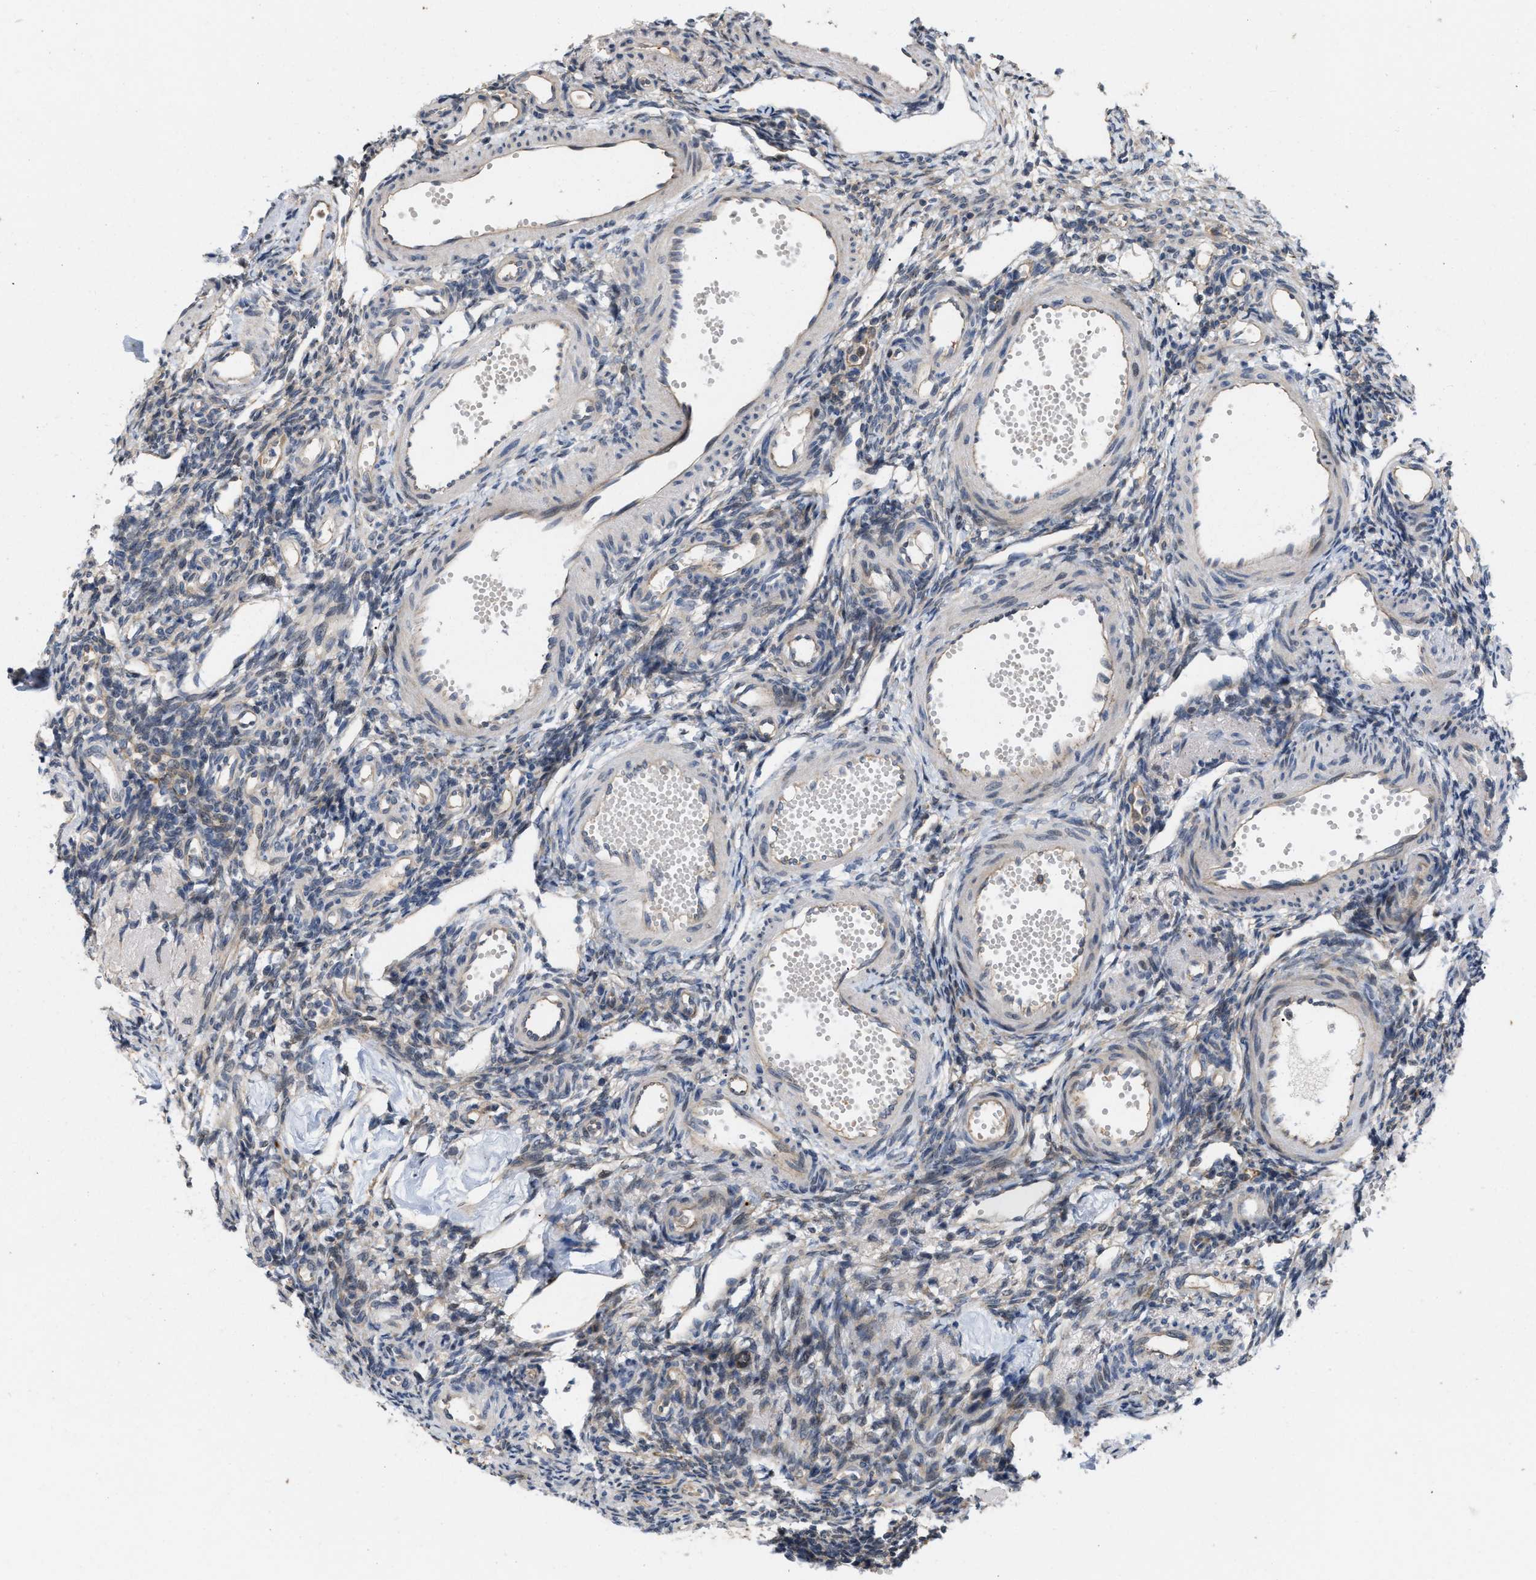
{"staining": {"intensity": "weak", "quantity": "<25%", "location": "cytoplasmic/membranous"}, "tissue": "ovary", "cell_type": "Ovarian stroma cells", "image_type": "normal", "snomed": [{"axis": "morphology", "description": "Normal tissue, NOS"}, {"axis": "topography", "description": "Ovary"}], "caption": "The histopathology image displays no significant staining in ovarian stroma cells of ovary. The staining is performed using DAB (3,3'-diaminobenzidine) brown chromogen with nuclei counter-stained in using hematoxylin.", "gene": "CSNK1A1", "patient": {"sex": "female", "age": 33}}